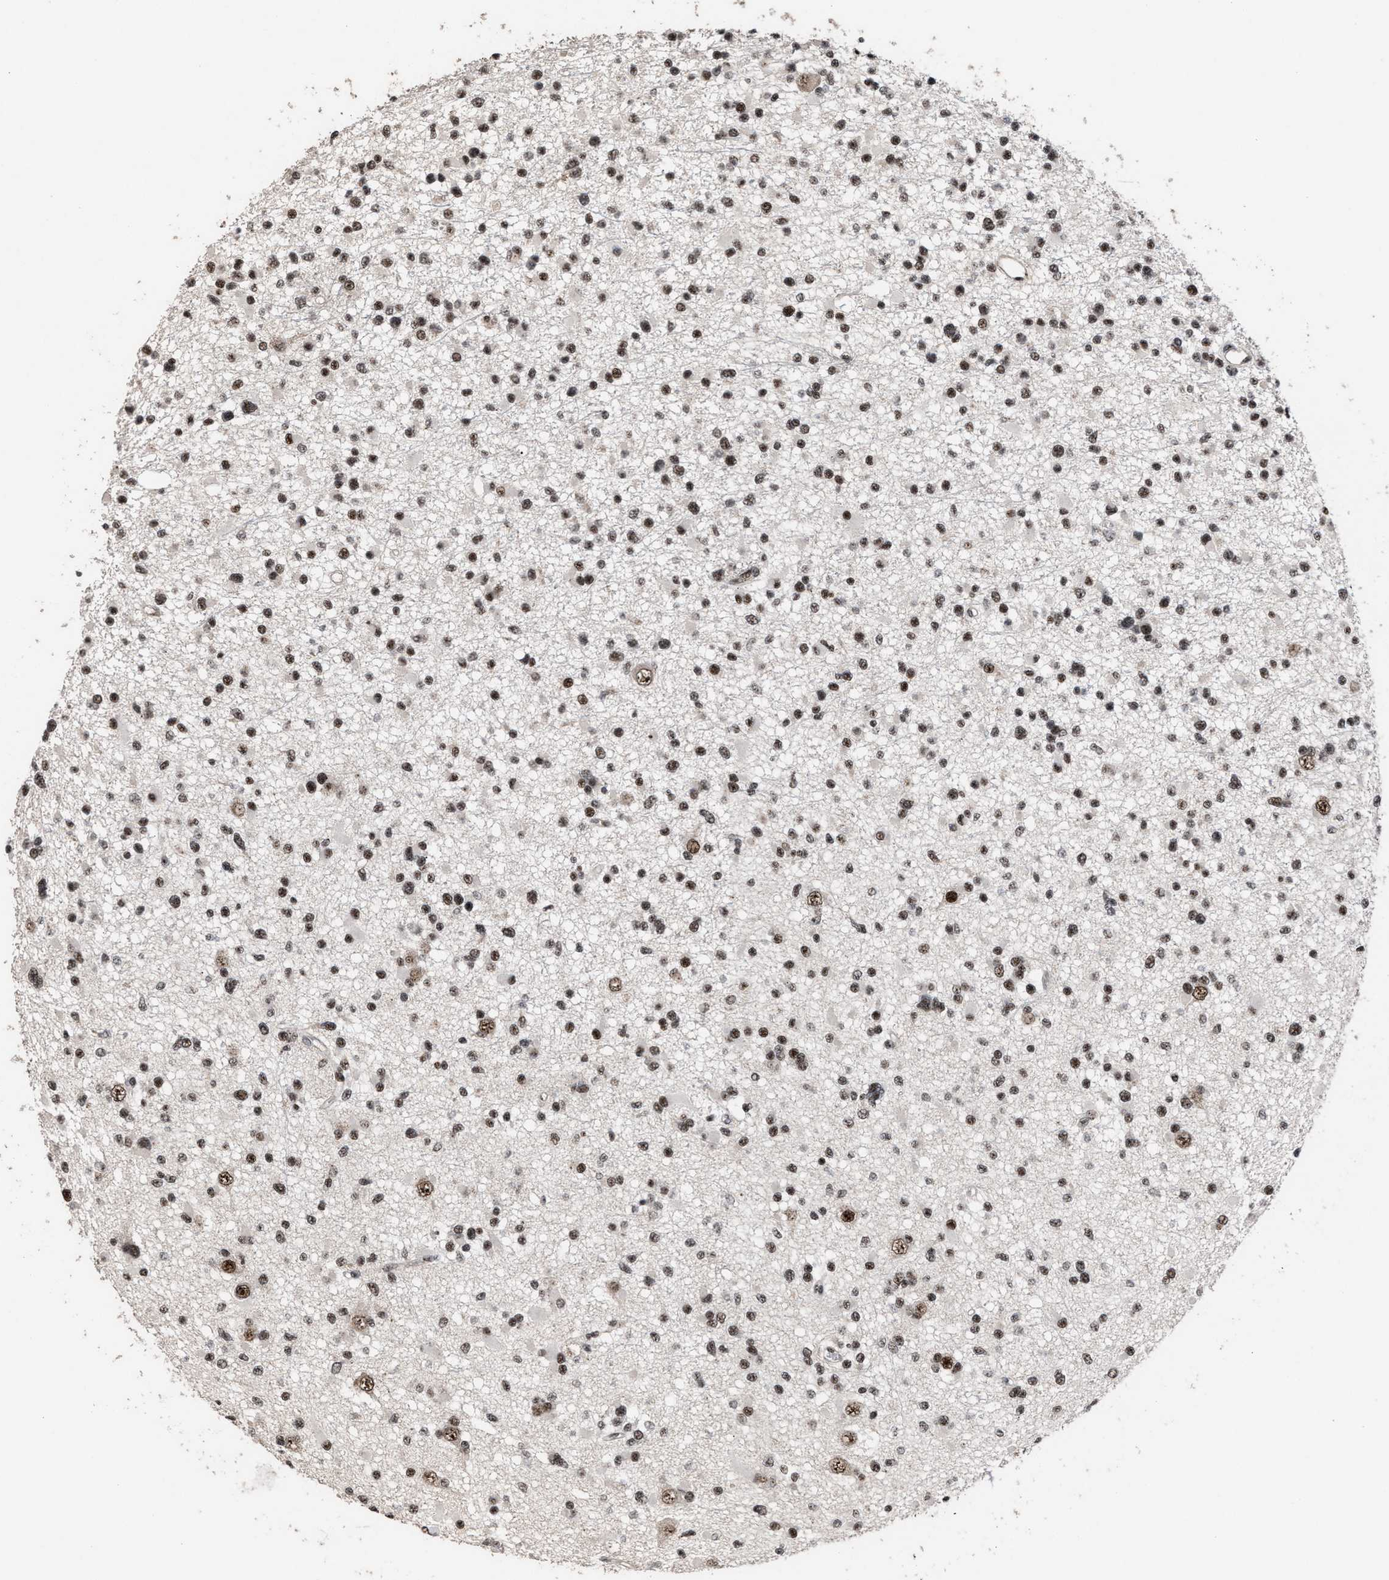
{"staining": {"intensity": "strong", "quantity": ">75%", "location": "nuclear"}, "tissue": "glioma", "cell_type": "Tumor cells", "image_type": "cancer", "snomed": [{"axis": "morphology", "description": "Glioma, malignant, Low grade"}, {"axis": "topography", "description": "Brain"}], "caption": "A brown stain highlights strong nuclear expression of a protein in human glioma tumor cells. The staining was performed using DAB (3,3'-diaminobenzidine), with brown indicating positive protein expression. Nuclei are stained blue with hematoxylin.", "gene": "EIF4A3", "patient": {"sex": "female", "age": 22}}